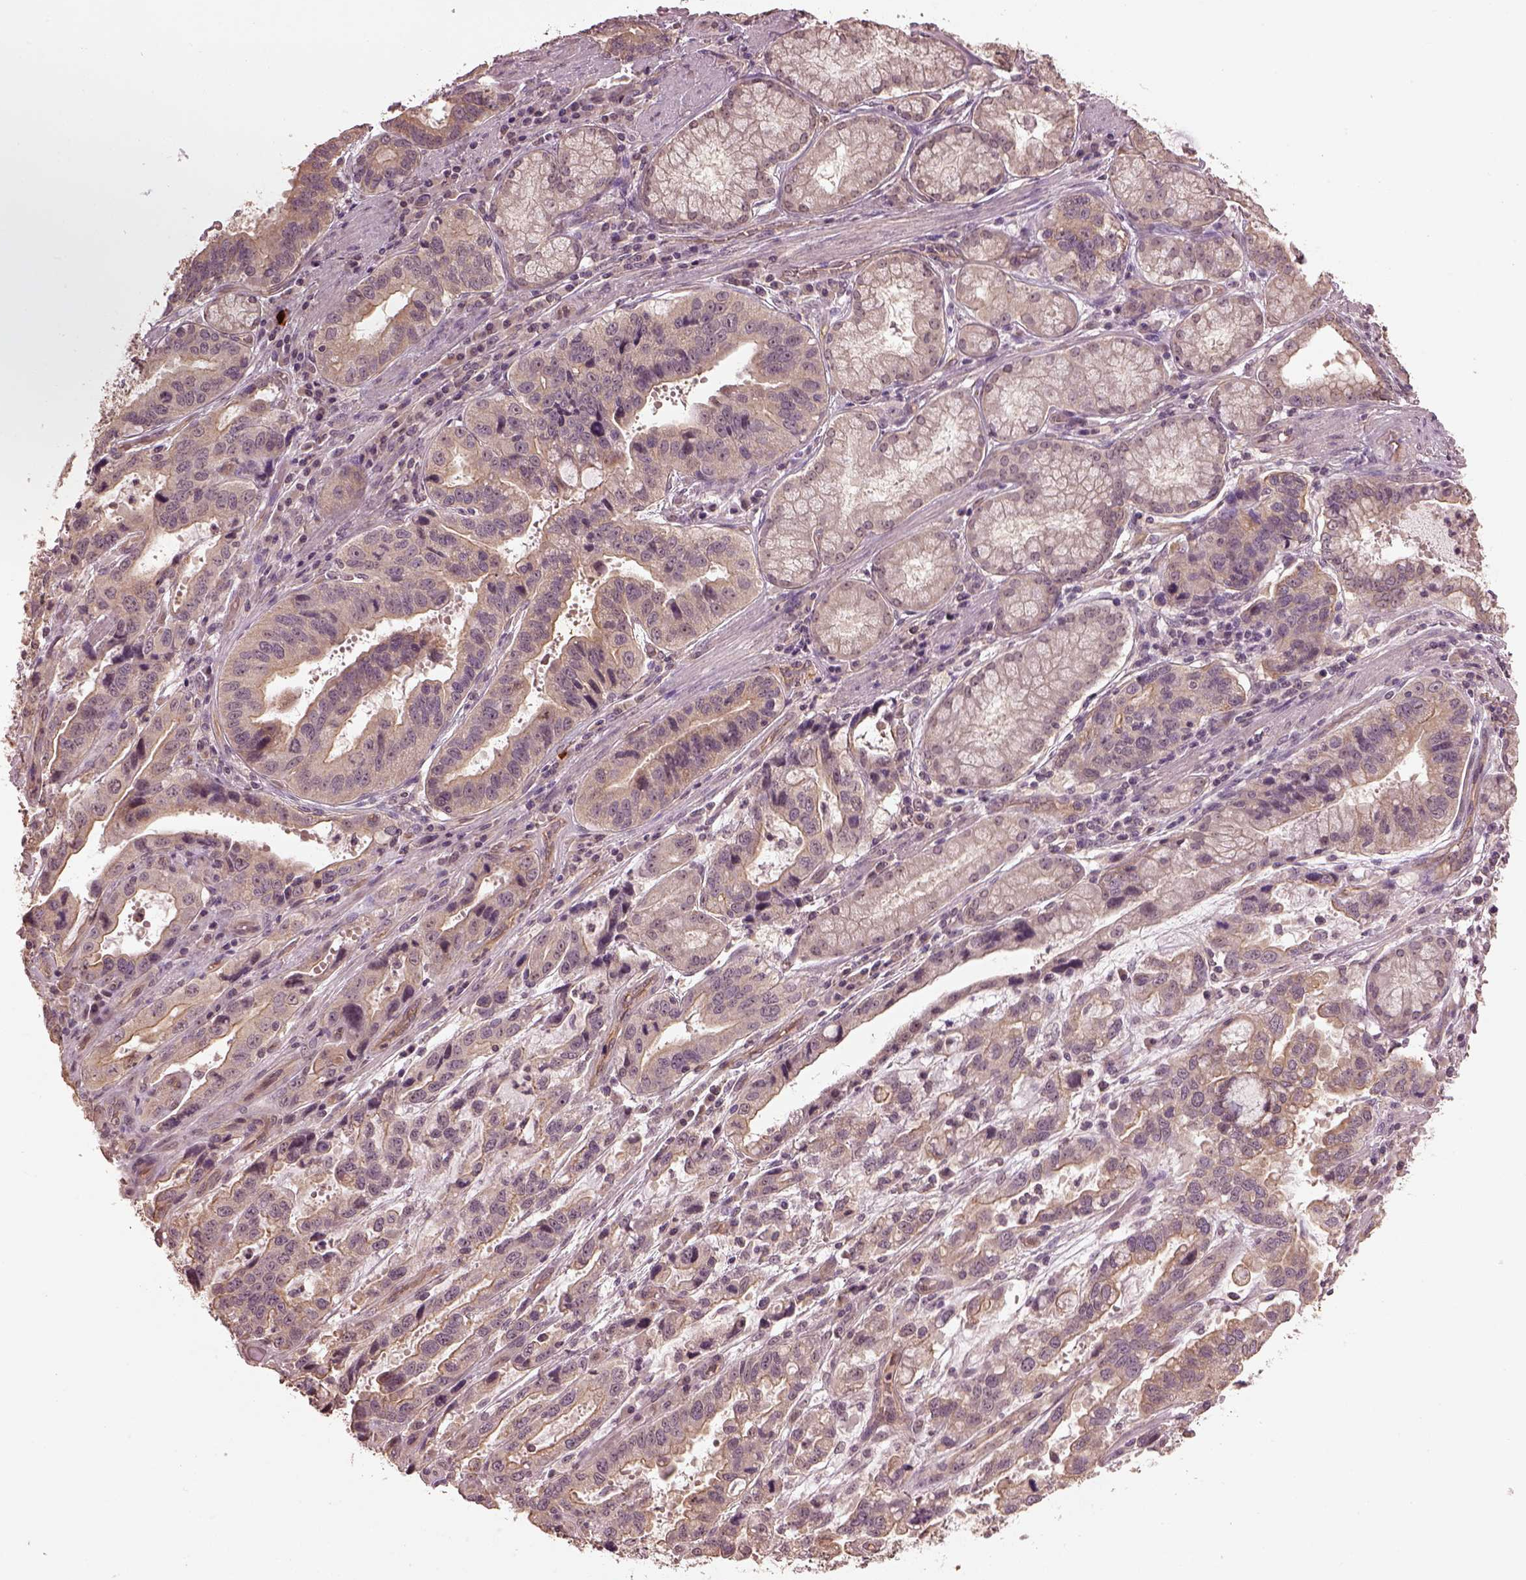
{"staining": {"intensity": "weak", "quantity": "<25%", "location": "cytoplasmic/membranous"}, "tissue": "stomach cancer", "cell_type": "Tumor cells", "image_type": "cancer", "snomed": [{"axis": "morphology", "description": "Adenocarcinoma, NOS"}, {"axis": "topography", "description": "Stomach, lower"}], "caption": "IHC of adenocarcinoma (stomach) shows no positivity in tumor cells.", "gene": "GNRH1", "patient": {"sex": "female", "age": 76}}